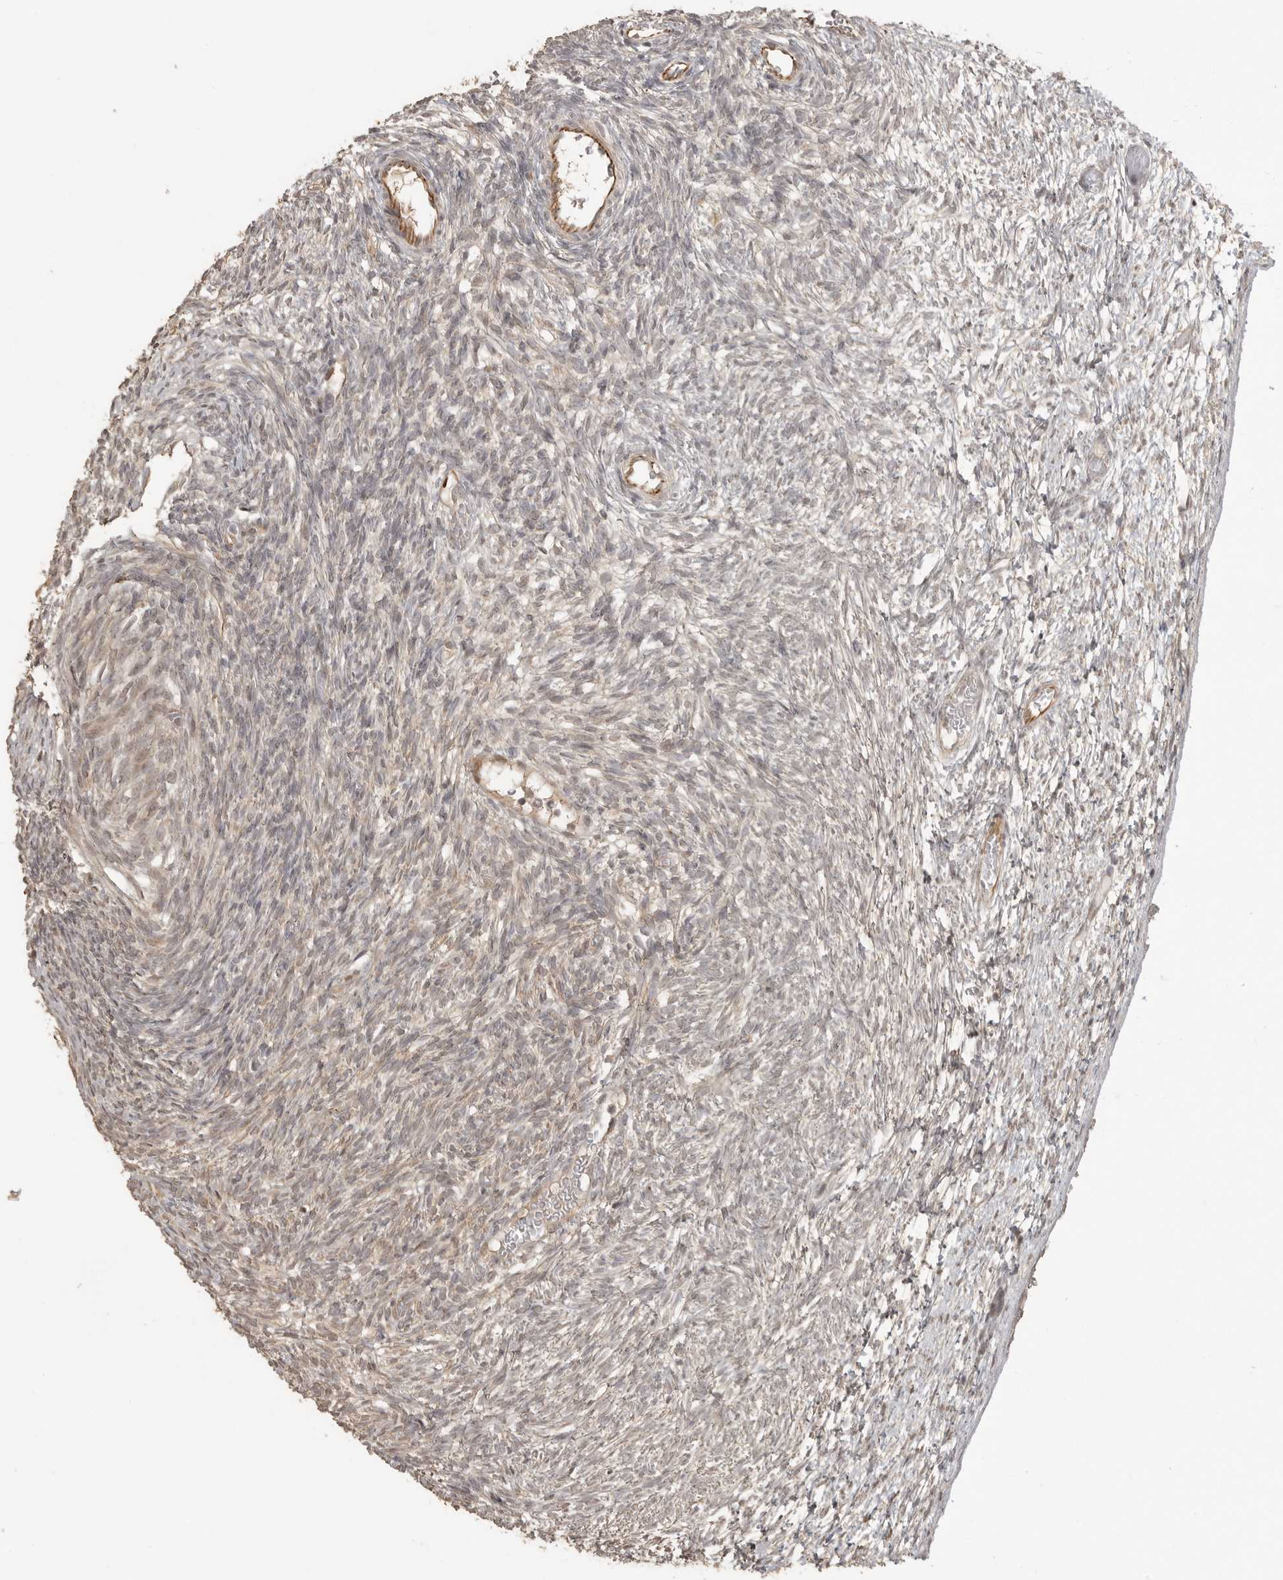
{"staining": {"intensity": "moderate", "quantity": ">75%", "location": "cytoplasmic/membranous"}, "tissue": "ovary", "cell_type": "Follicle cells", "image_type": "normal", "snomed": [{"axis": "morphology", "description": "Normal tissue, NOS"}, {"axis": "topography", "description": "Ovary"}], "caption": "Approximately >75% of follicle cells in normal ovary exhibit moderate cytoplasmic/membranous protein positivity as visualized by brown immunohistochemical staining.", "gene": "SMG8", "patient": {"sex": "female", "age": 34}}